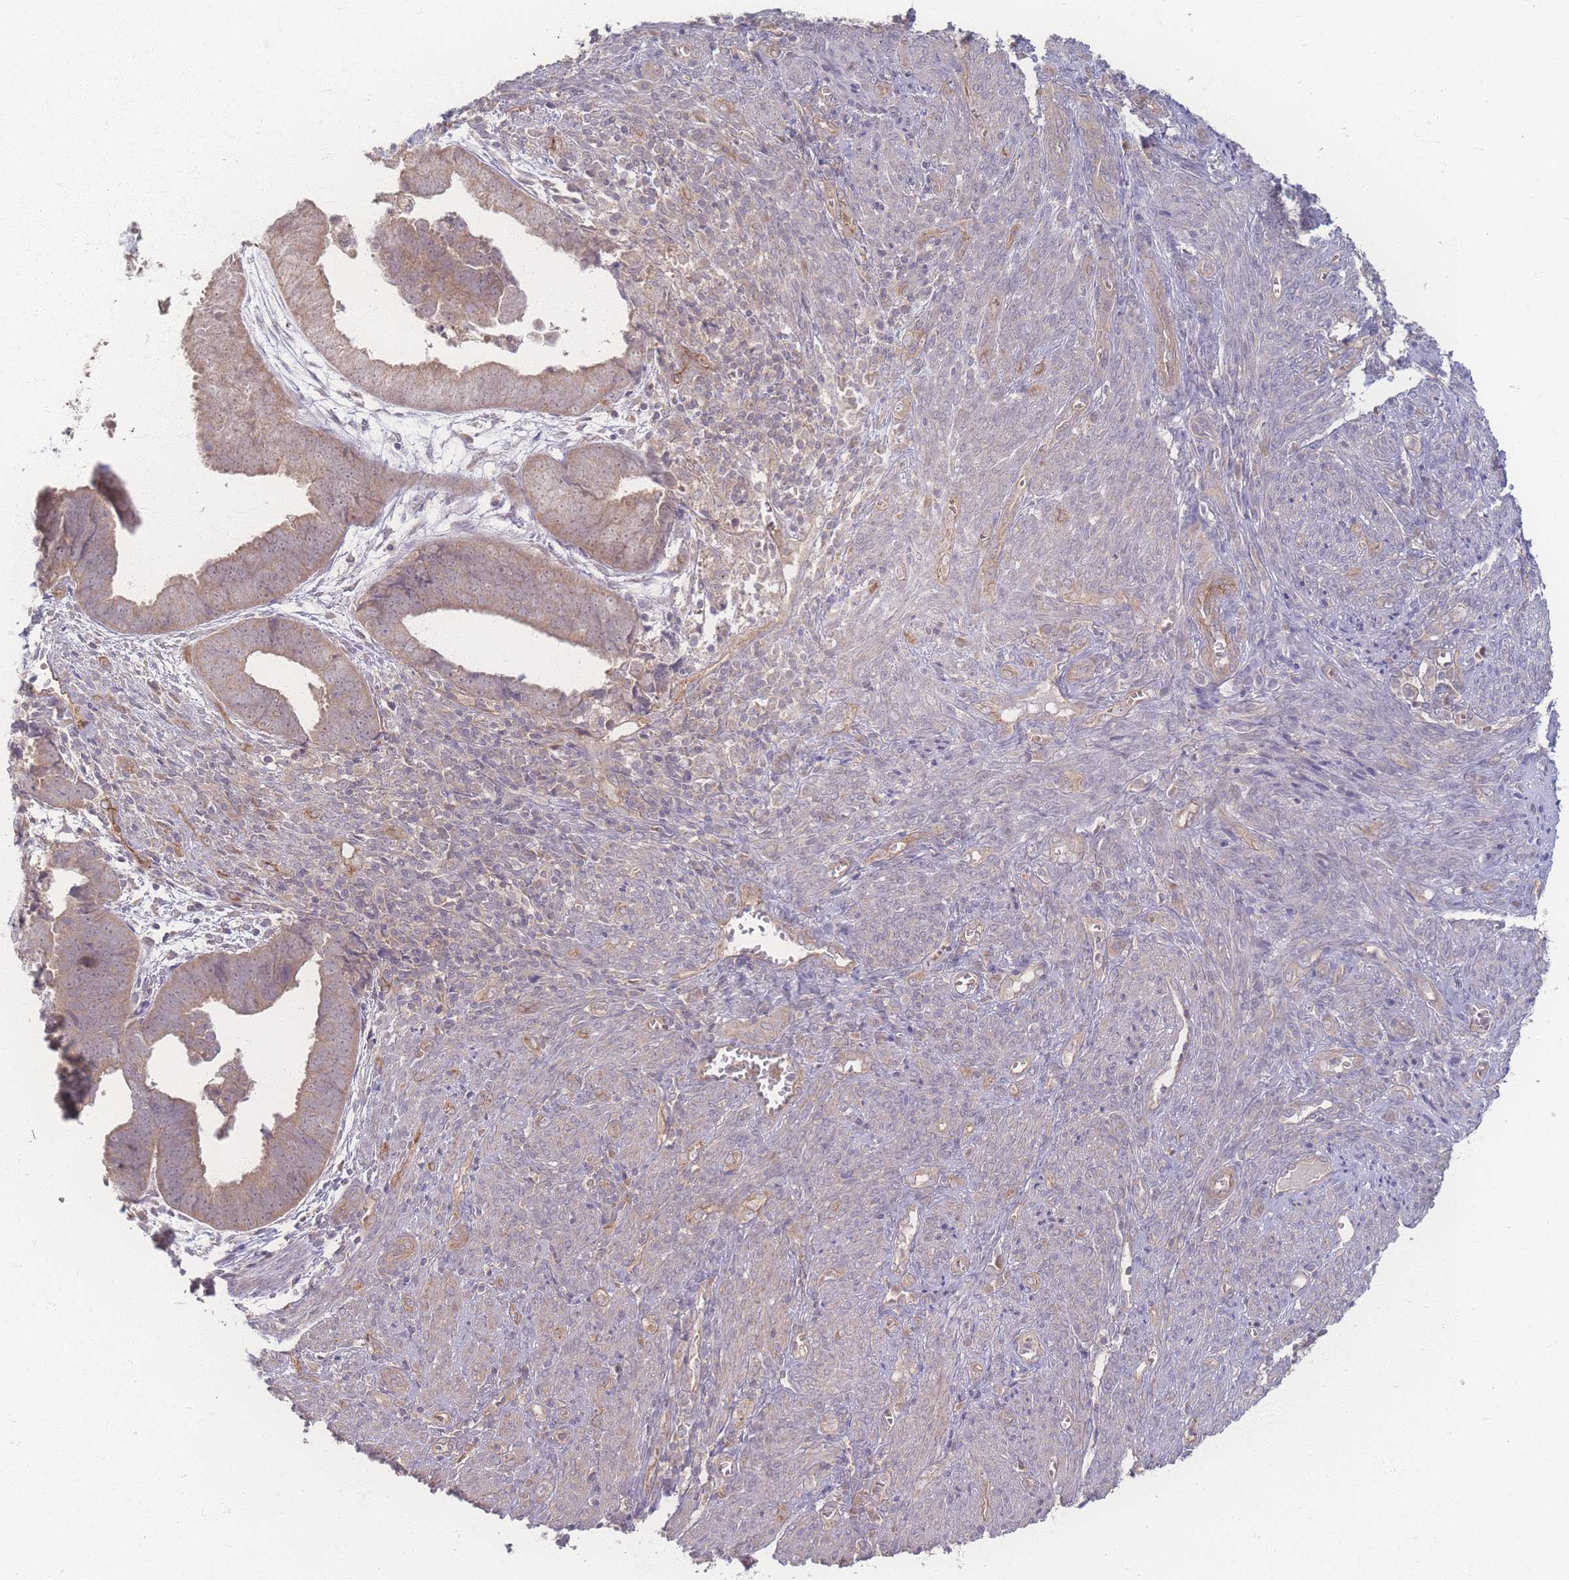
{"staining": {"intensity": "moderate", "quantity": ">75%", "location": "cytoplasmic/membranous"}, "tissue": "endometrial cancer", "cell_type": "Tumor cells", "image_type": "cancer", "snomed": [{"axis": "morphology", "description": "Adenocarcinoma, NOS"}, {"axis": "topography", "description": "Endometrium"}], "caption": "Endometrial cancer stained for a protein (brown) exhibits moderate cytoplasmic/membranous positive positivity in about >75% of tumor cells.", "gene": "INSR", "patient": {"sex": "female", "age": 75}}